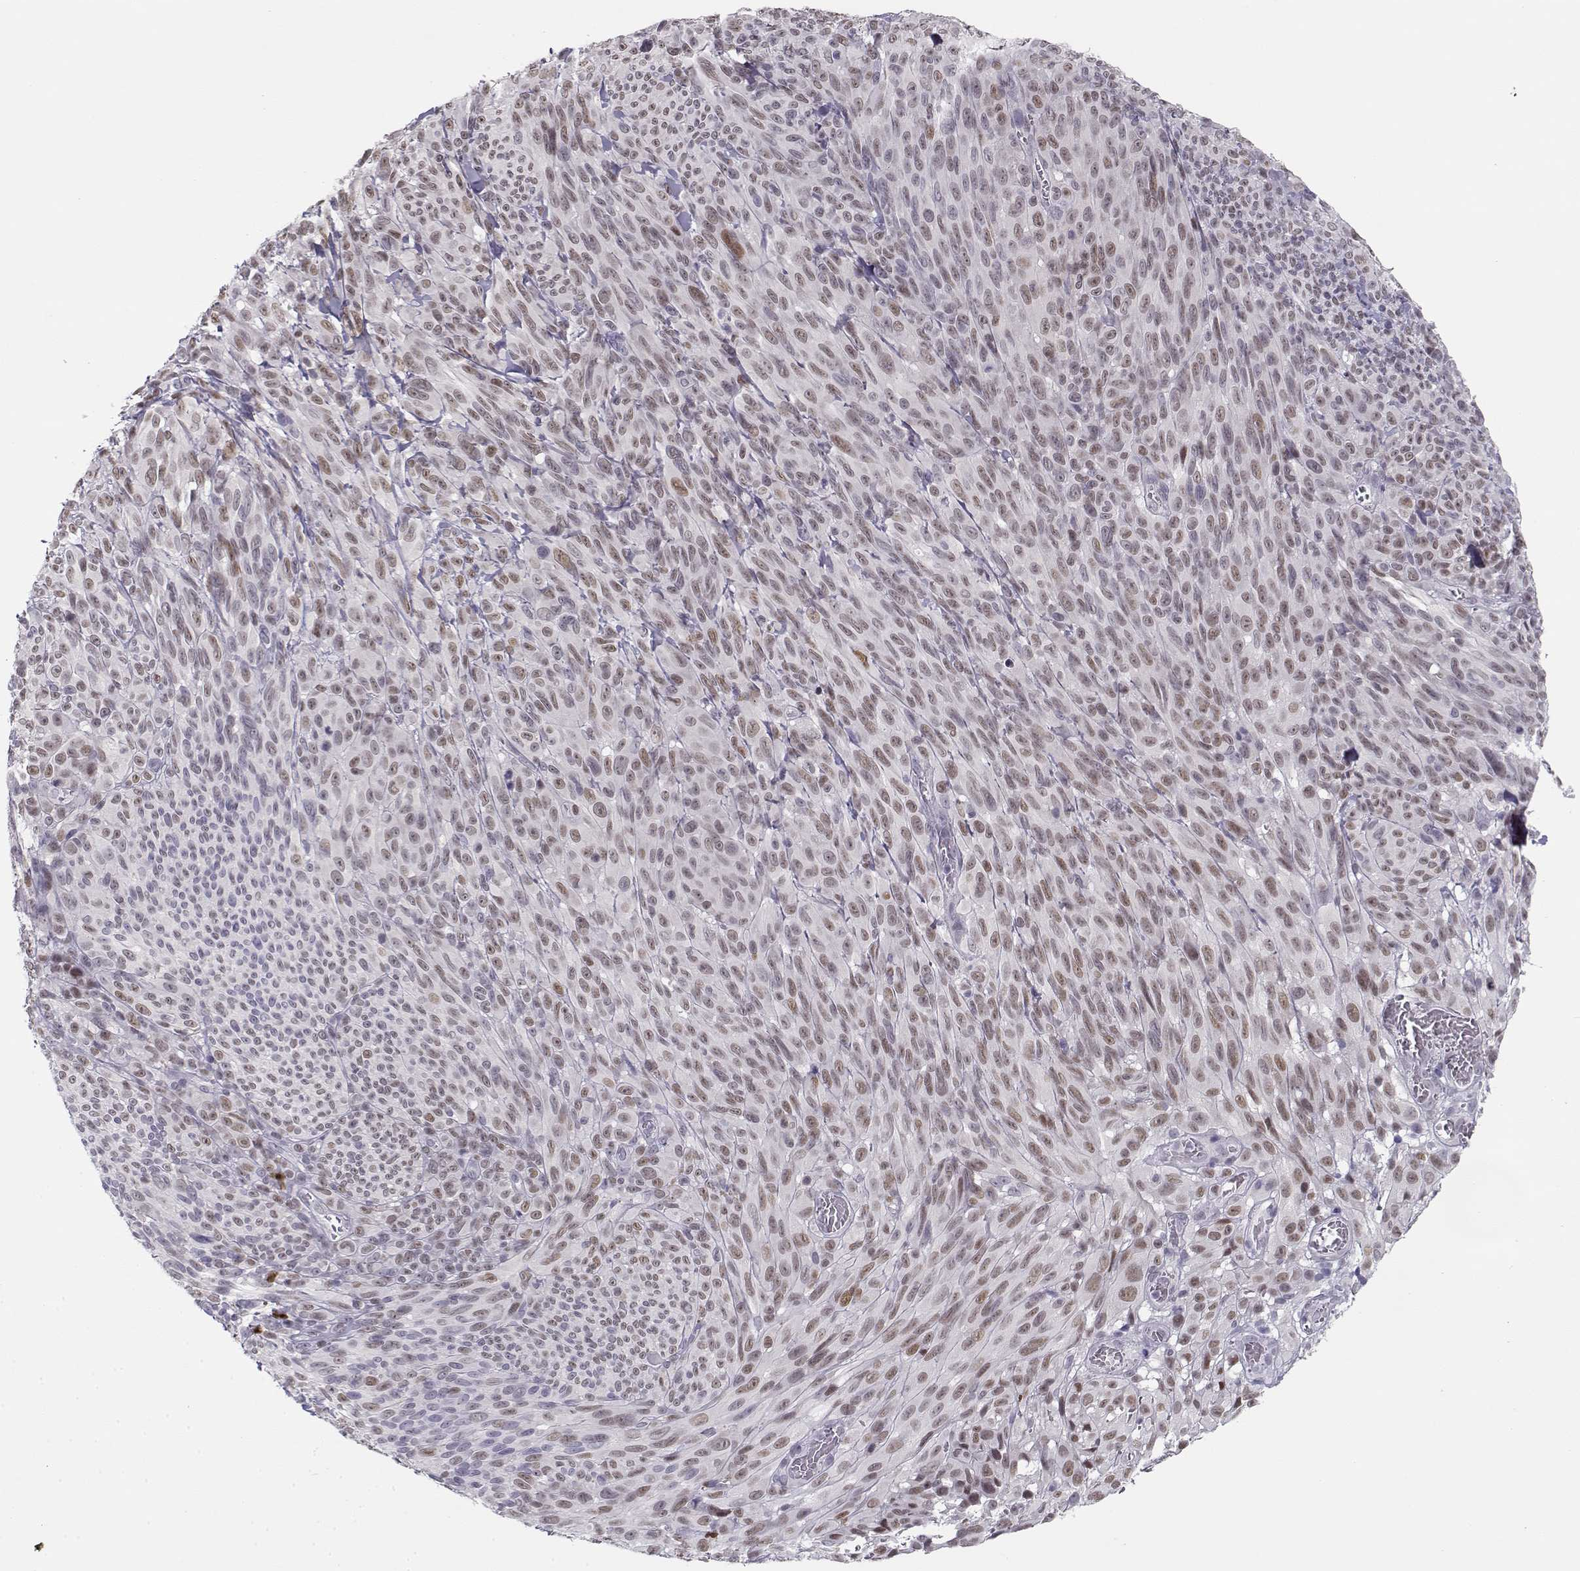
{"staining": {"intensity": "negative", "quantity": "none", "location": "none"}, "tissue": "melanoma", "cell_type": "Tumor cells", "image_type": "cancer", "snomed": [{"axis": "morphology", "description": "Malignant melanoma, NOS"}, {"axis": "topography", "description": "Skin"}], "caption": "The micrograph displays no staining of tumor cells in malignant melanoma. (DAB (3,3'-diaminobenzidine) immunohistochemistry visualized using brightfield microscopy, high magnification).", "gene": "C16orf86", "patient": {"sex": "male", "age": 83}}